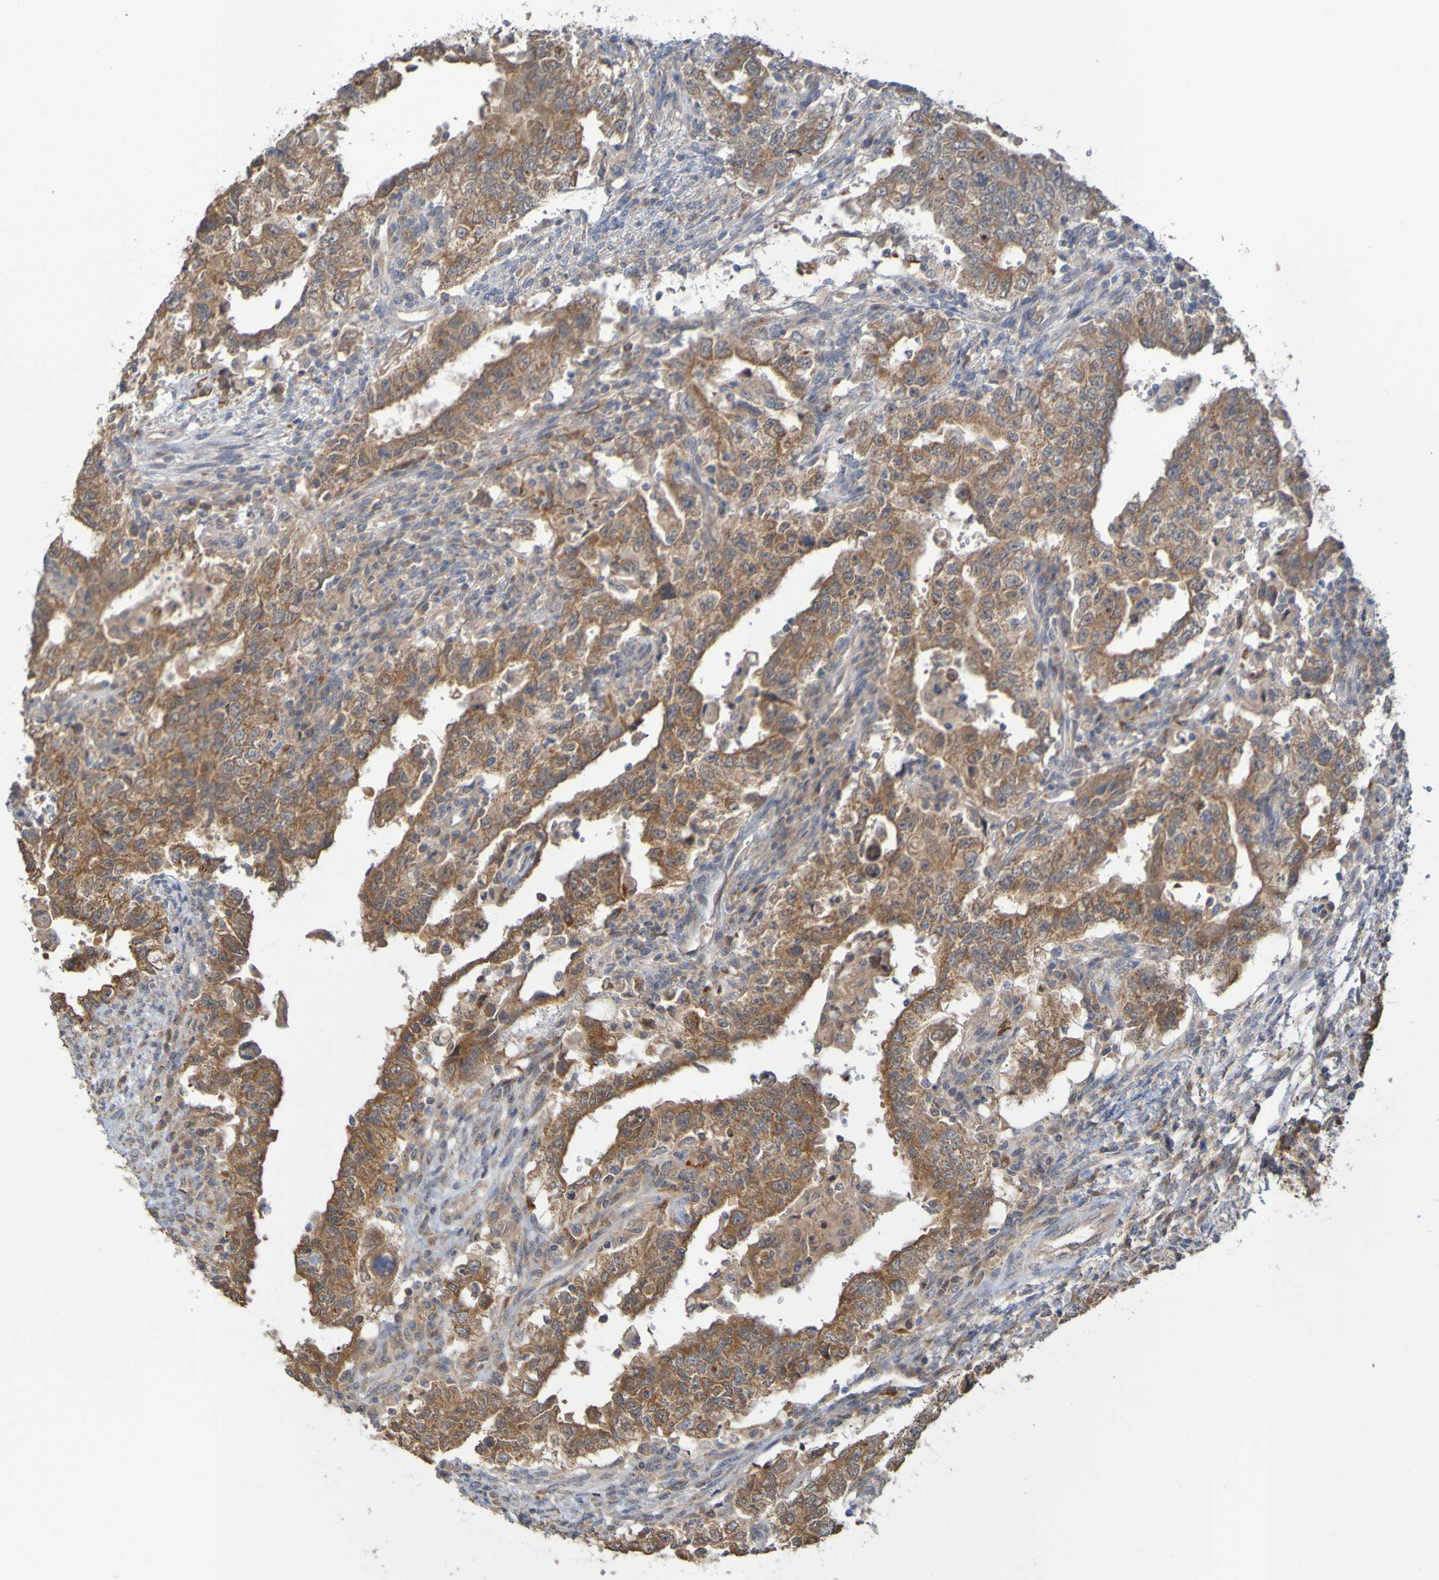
{"staining": {"intensity": "moderate", "quantity": ">75%", "location": "cytoplasmic/membranous"}, "tissue": "testis cancer", "cell_type": "Tumor cells", "image_type": "cancer", "snomed": [{"axis": "morphology", "description": "Carcinoma, Embryonal, NOS"}, {"axis": "topography", "description": "Testis"}], "caption": "Immunohistochemical staining of human testis cancer (embryonal carcinoma) displays medium levels of moderate cytoplasmic/membranous positivity in approximately >75% of tumor cells.", "gene": "NAV2", "patient": {"sex": "male", "age": 26}}